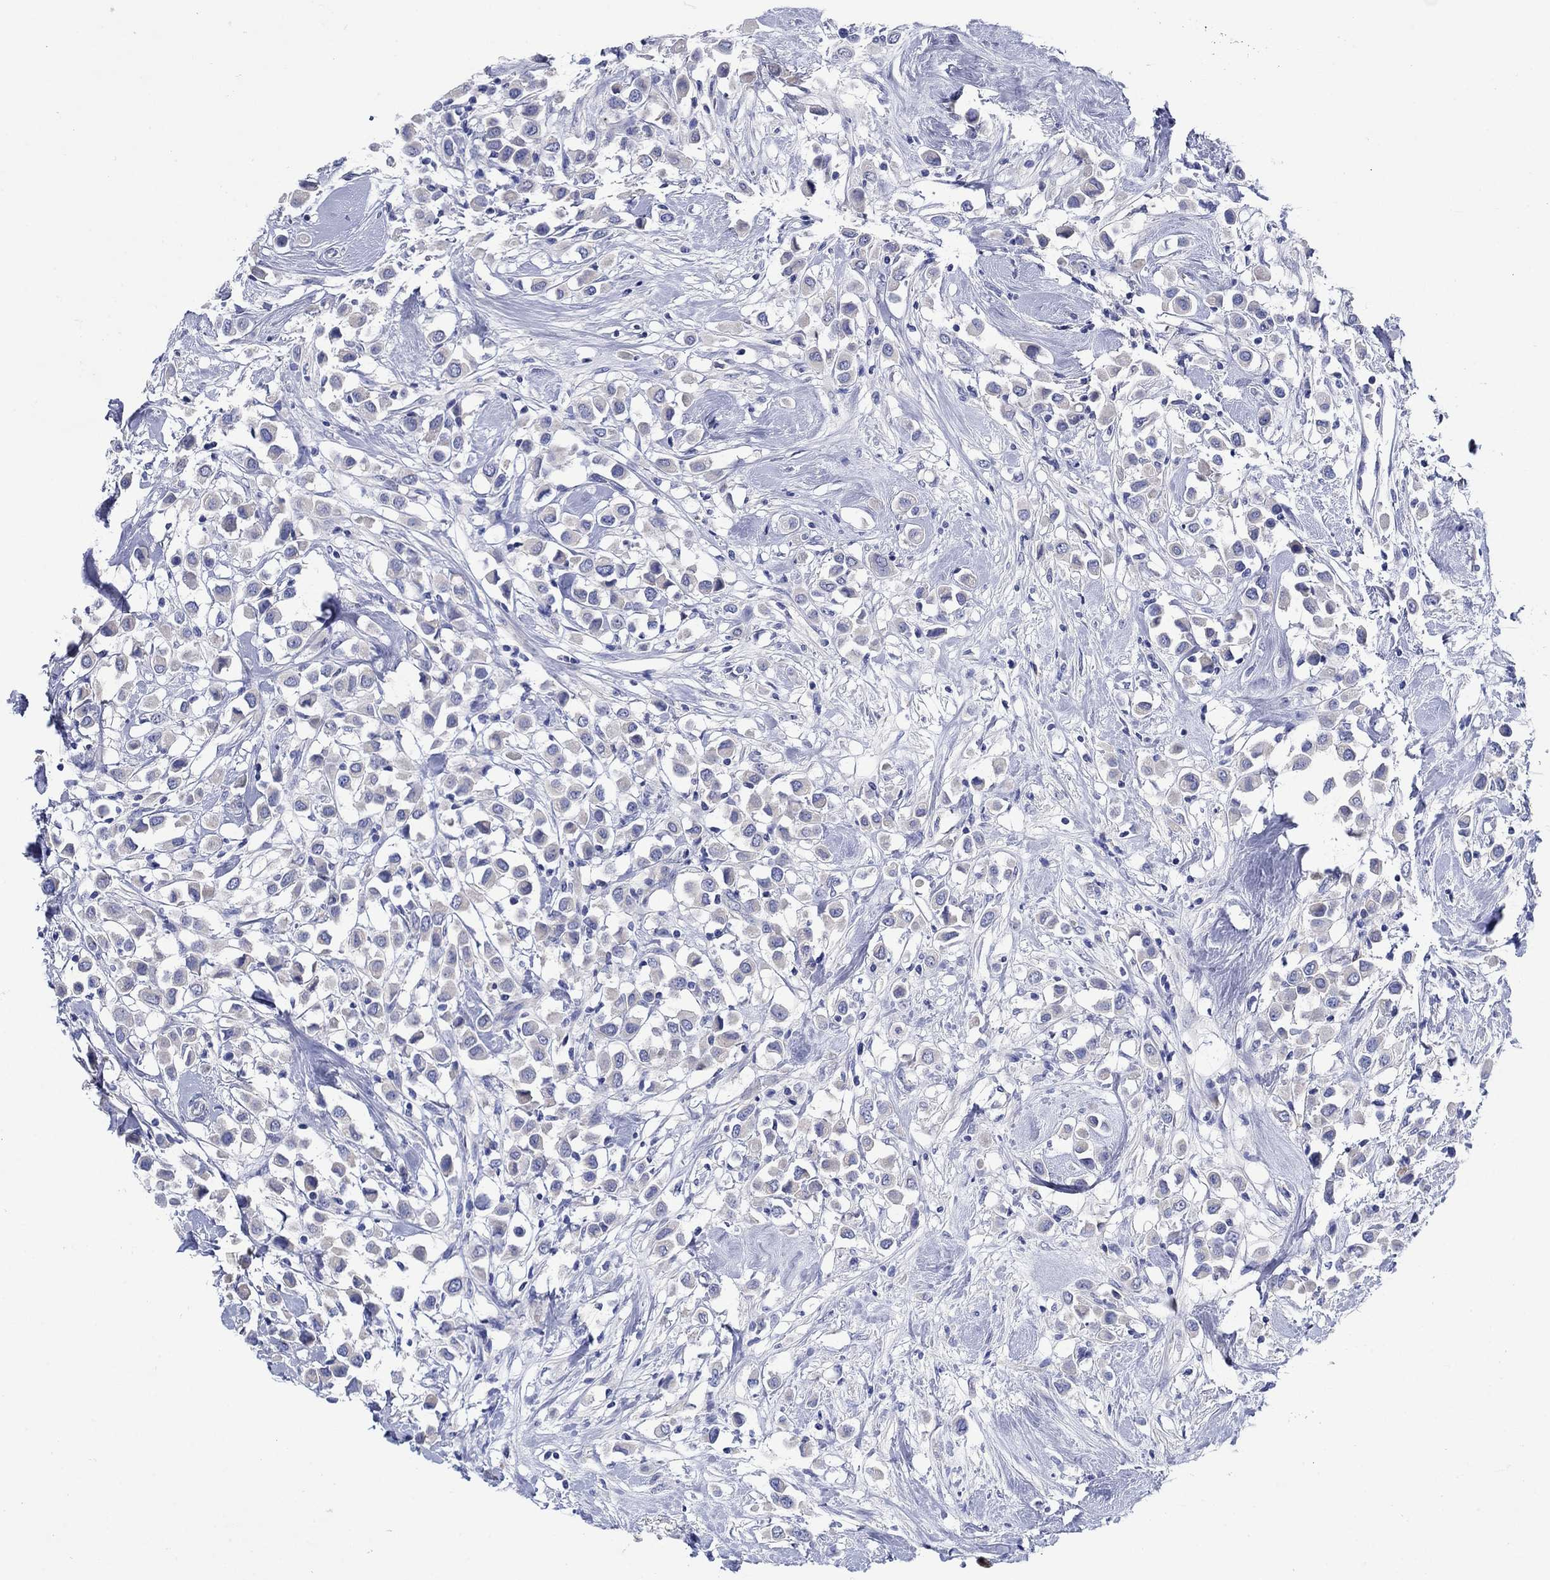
{"staining": {"intensity": "negative", "quantity": "none", "location": "none"}, "tissue": "breast cancer", "cell_type": "Tumor cells", "image_type": "cancer", "snomed": [{"axis": "morphology", "description": "Duct carcinoma"}, {"axis": "topography", "description": "Breast"}], "caption": "IHC of human breast cancer (intraductal carcinoma) demonstrates no expression in tumor cells.", "gene": "TRIM16", "patient": {"sex": "female", "age": 61}}